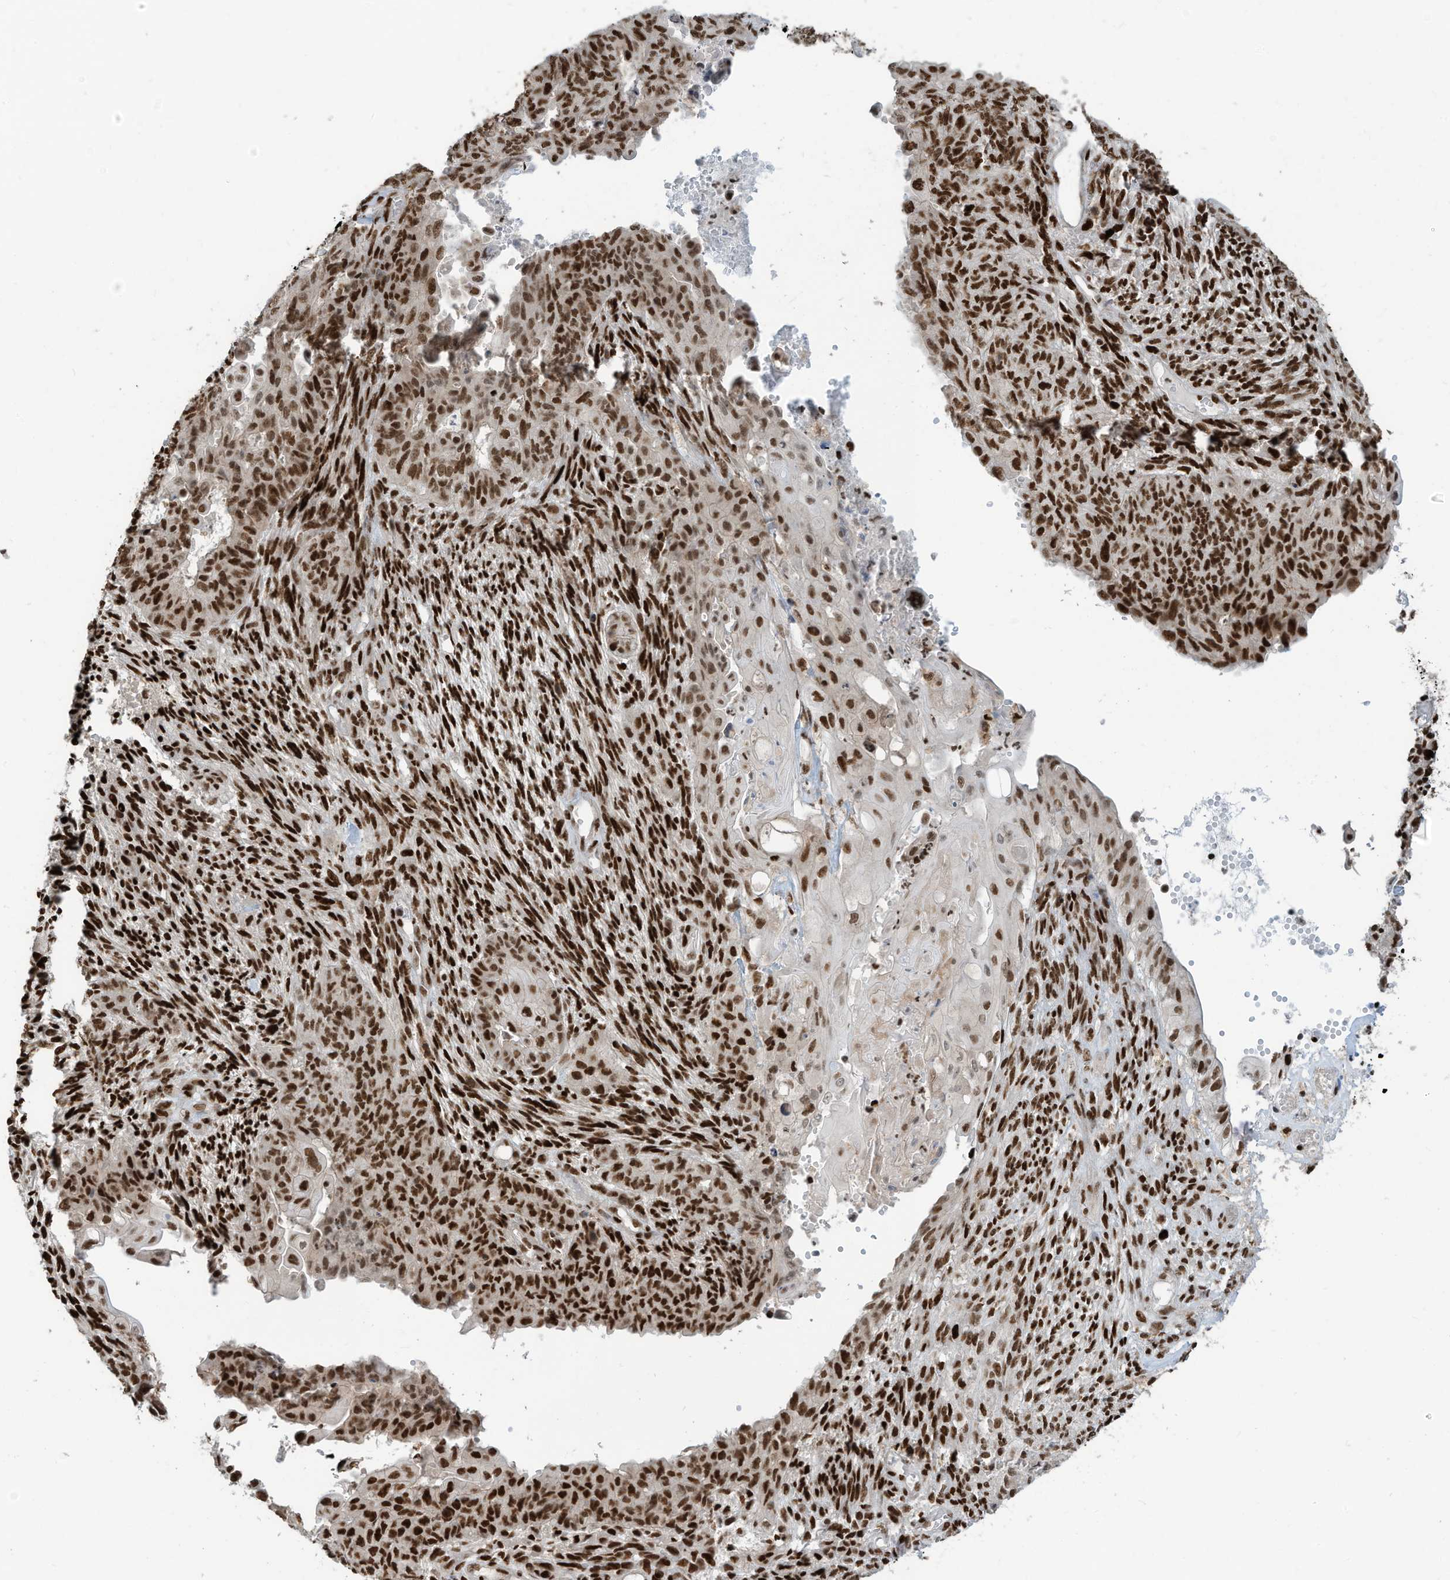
{"staining": {"intensity": "strong", "quantity": ">75%", "location": "nuclear"}, "tissue": "endometrial cancer", "cell_type": "Tumor cells", "image_type": "cancer", "snomed": [{"axis": "morphology", "description": "Adenocarcinoma, NOS"}, {"axis": "topography", "description": "Endometrium"}], "caption": "Protein positivity by IHC exhibits strong nuclear expression in approximately >75% of tumor cells in endometrial adenocarcinoma.", "gene": "SAMD15", "patient": {"sex": "female", "age": 32}}